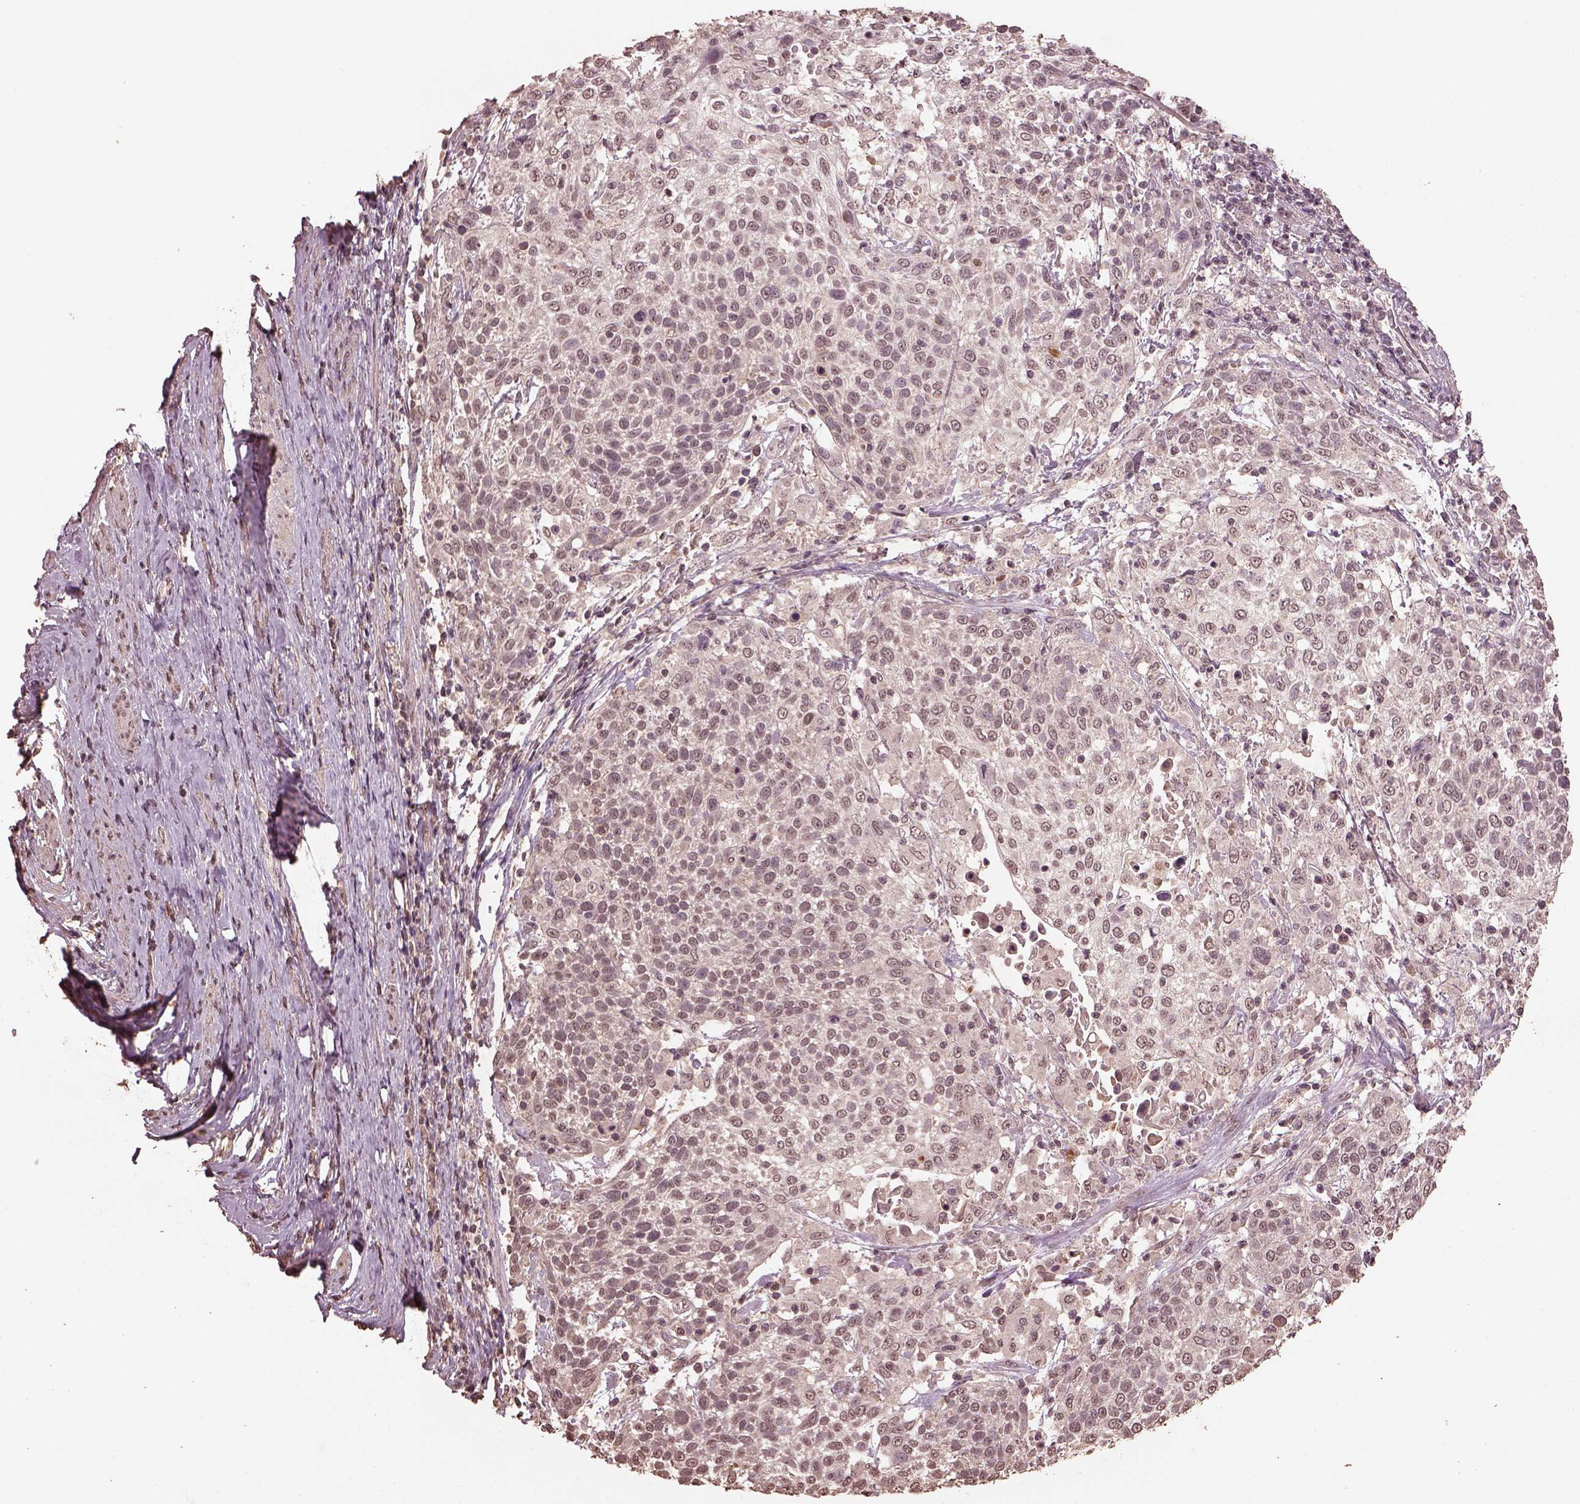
{"staining": {"intensity": "negative", "quantity": "none", "location": "none"}, "tissue": "cervical cancer", "cell_type": "Tumor cells", "image_type": "cancer", "snomed": [{"axis": "morphology", "description": "Squamous cell carcinoma, NOS"}, {"axis": "topography", "description": "Cervix"}], "caption": "Image shows no protein positivity in tumor cells of cervical cancer tissue.", "gene": "CPT1C", "patient": {"sex": "female", "age": 61}}